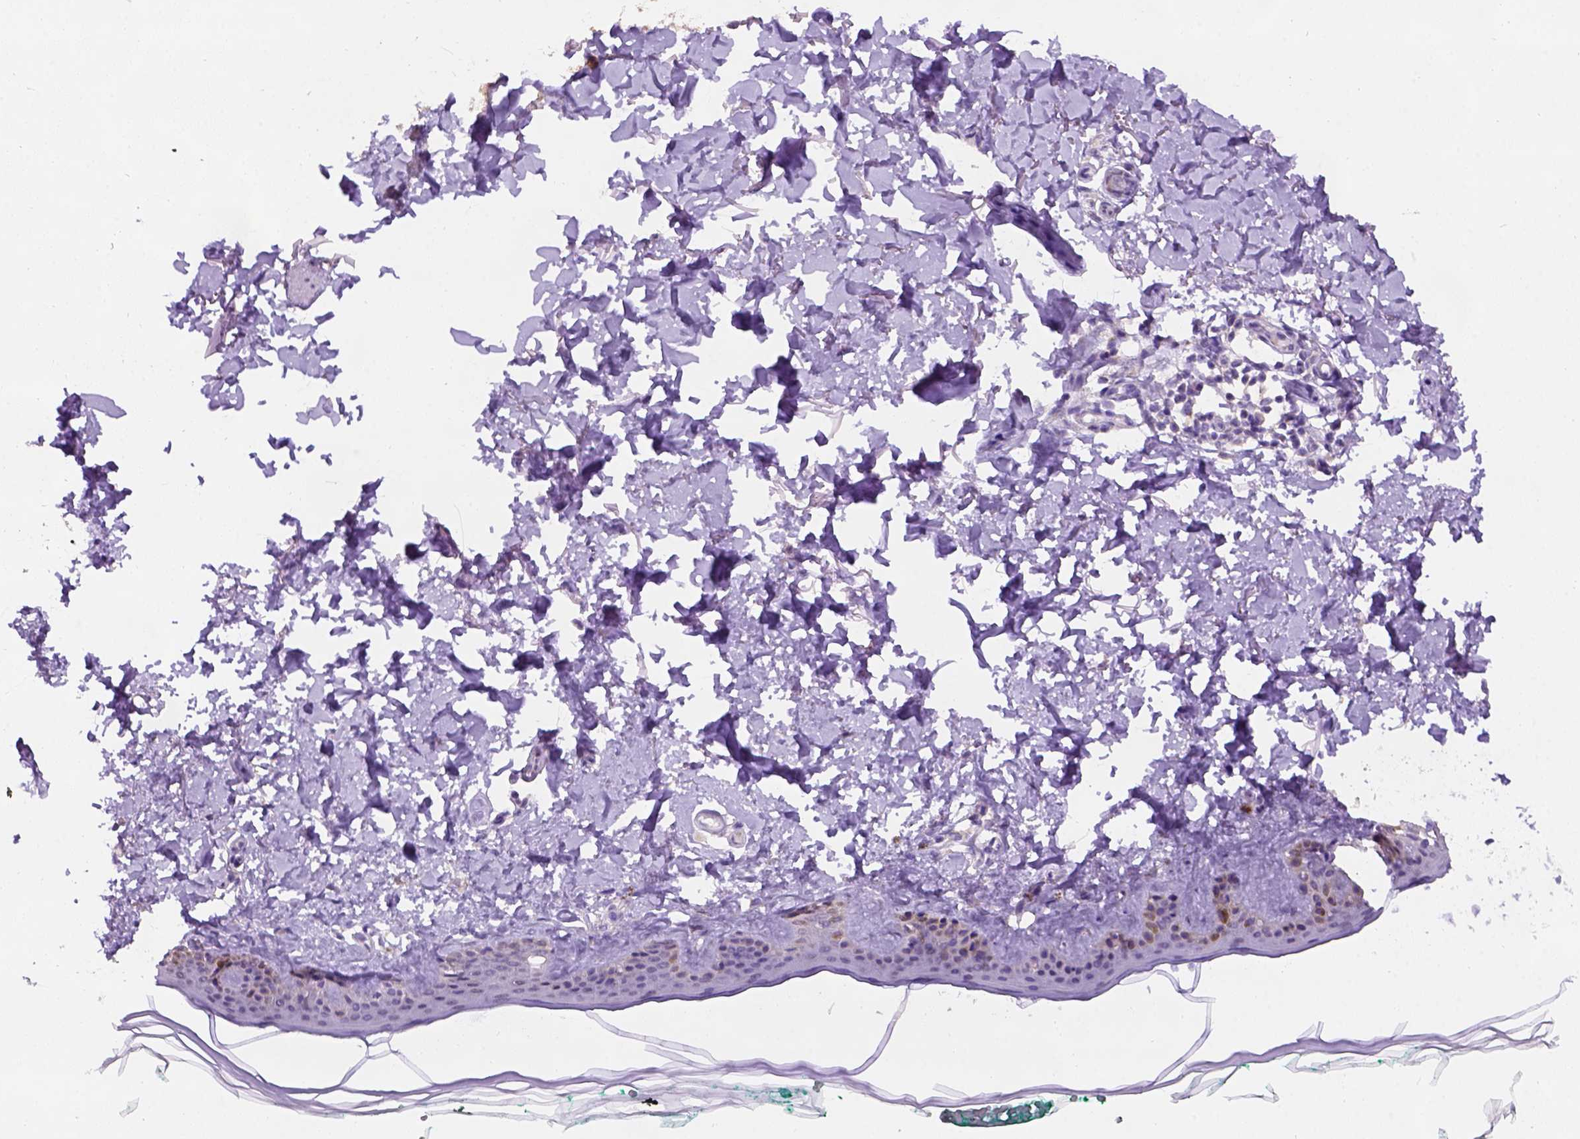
{"staining": {"intensity": "negative", "quantity": "none", "location": "none"}, "tissue": "skin", "cell_type": "Fibroblasts", "image_type": "normal", "snomed": [{"axis": "morphology", "description": "Normal tissue, NOS"}, {"axis": "topography", "description": "Skin"}, {"axis": "topography", "description": "Peripheral nerve tissue"}], "caption": "IHC photomicrograph of unremarkable skin: skin stained with DAB (3,3'-diaminobenzidine) shows no significant protein expression in fibroblasts. (DAB (3,3'-diaminobenzidine) immunohistochemistry (IHC) with hematoxylin counter stain).", "gene": "L2HGDH", "patient": {"sex": "female", "age": 45}}